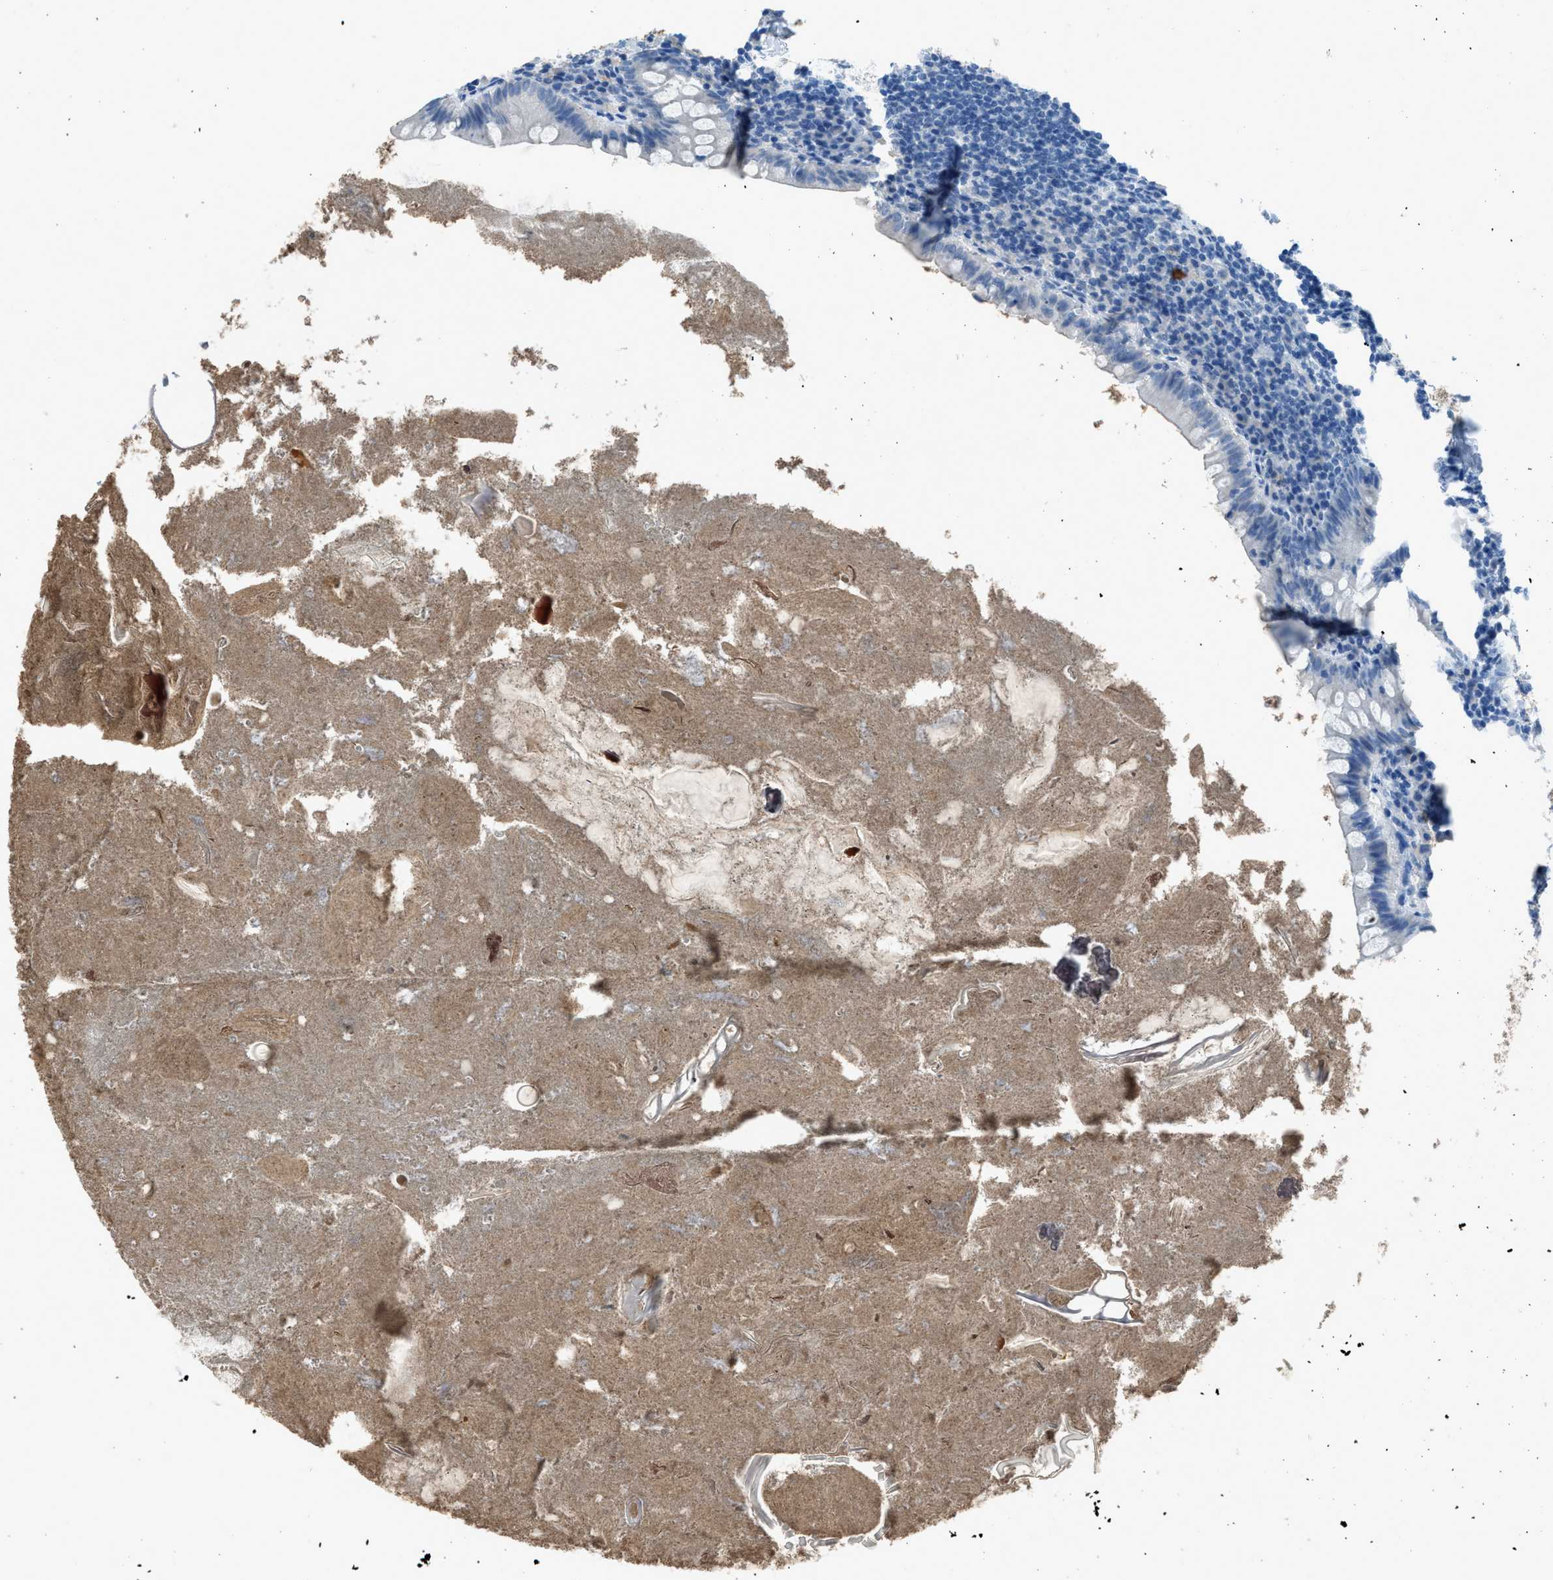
{"staining": {"intensity": "negative", "quantity": "none", "location": "none"}, "tissue": "appendix", "cell_type": "Glandular cells", "image_type": "normal", "snomed": [{"axis": "morphology", "description": "Normal tissue, NOS"}, {"axis": "topography", "description": "Appendix"}], "caption": "This is a micrograph of immunohistochemistry staining of benign appendix, which shows no positivity in glandular cells.", "gene": "ACAN", "patient": {"sex": "male", "age": 52}}